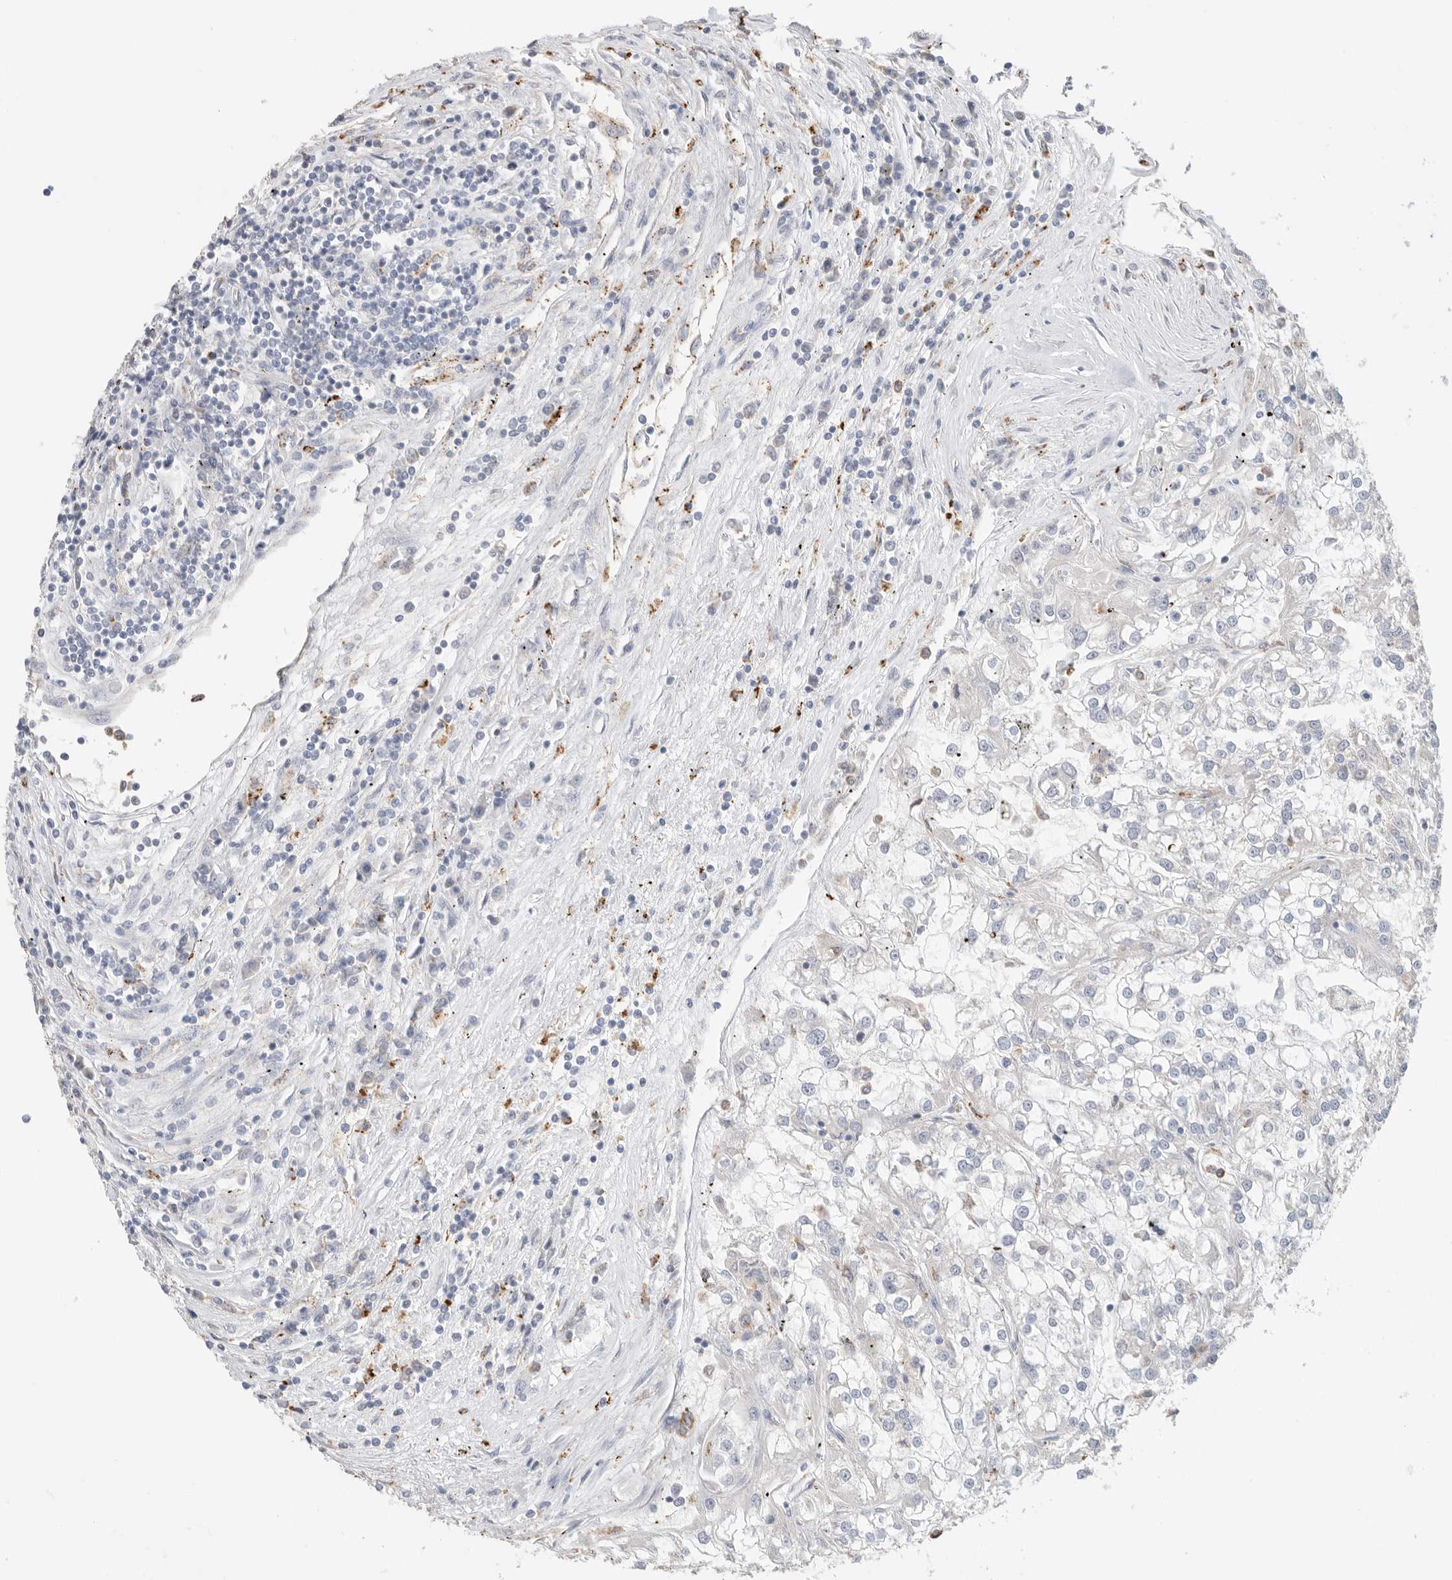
{"staining": {"intensity": "negative", "quantity": "none", "location": "none"}, "tissue": "renal cancer", "cell_type": "Tumor cells", "image_type": "cancer", "snomed": [{"axis": "morphology", "description": "Adenocarcinoma, NOS"}, {"axis": "topography", "description": "Kidney"}], "caption": "Protein analysis of renal cancer (adenocarcinoma) demonstrates no significant positivity in tumor cells.", "gene": "GGH", "patient": {"sex": "female", "age": 52}}